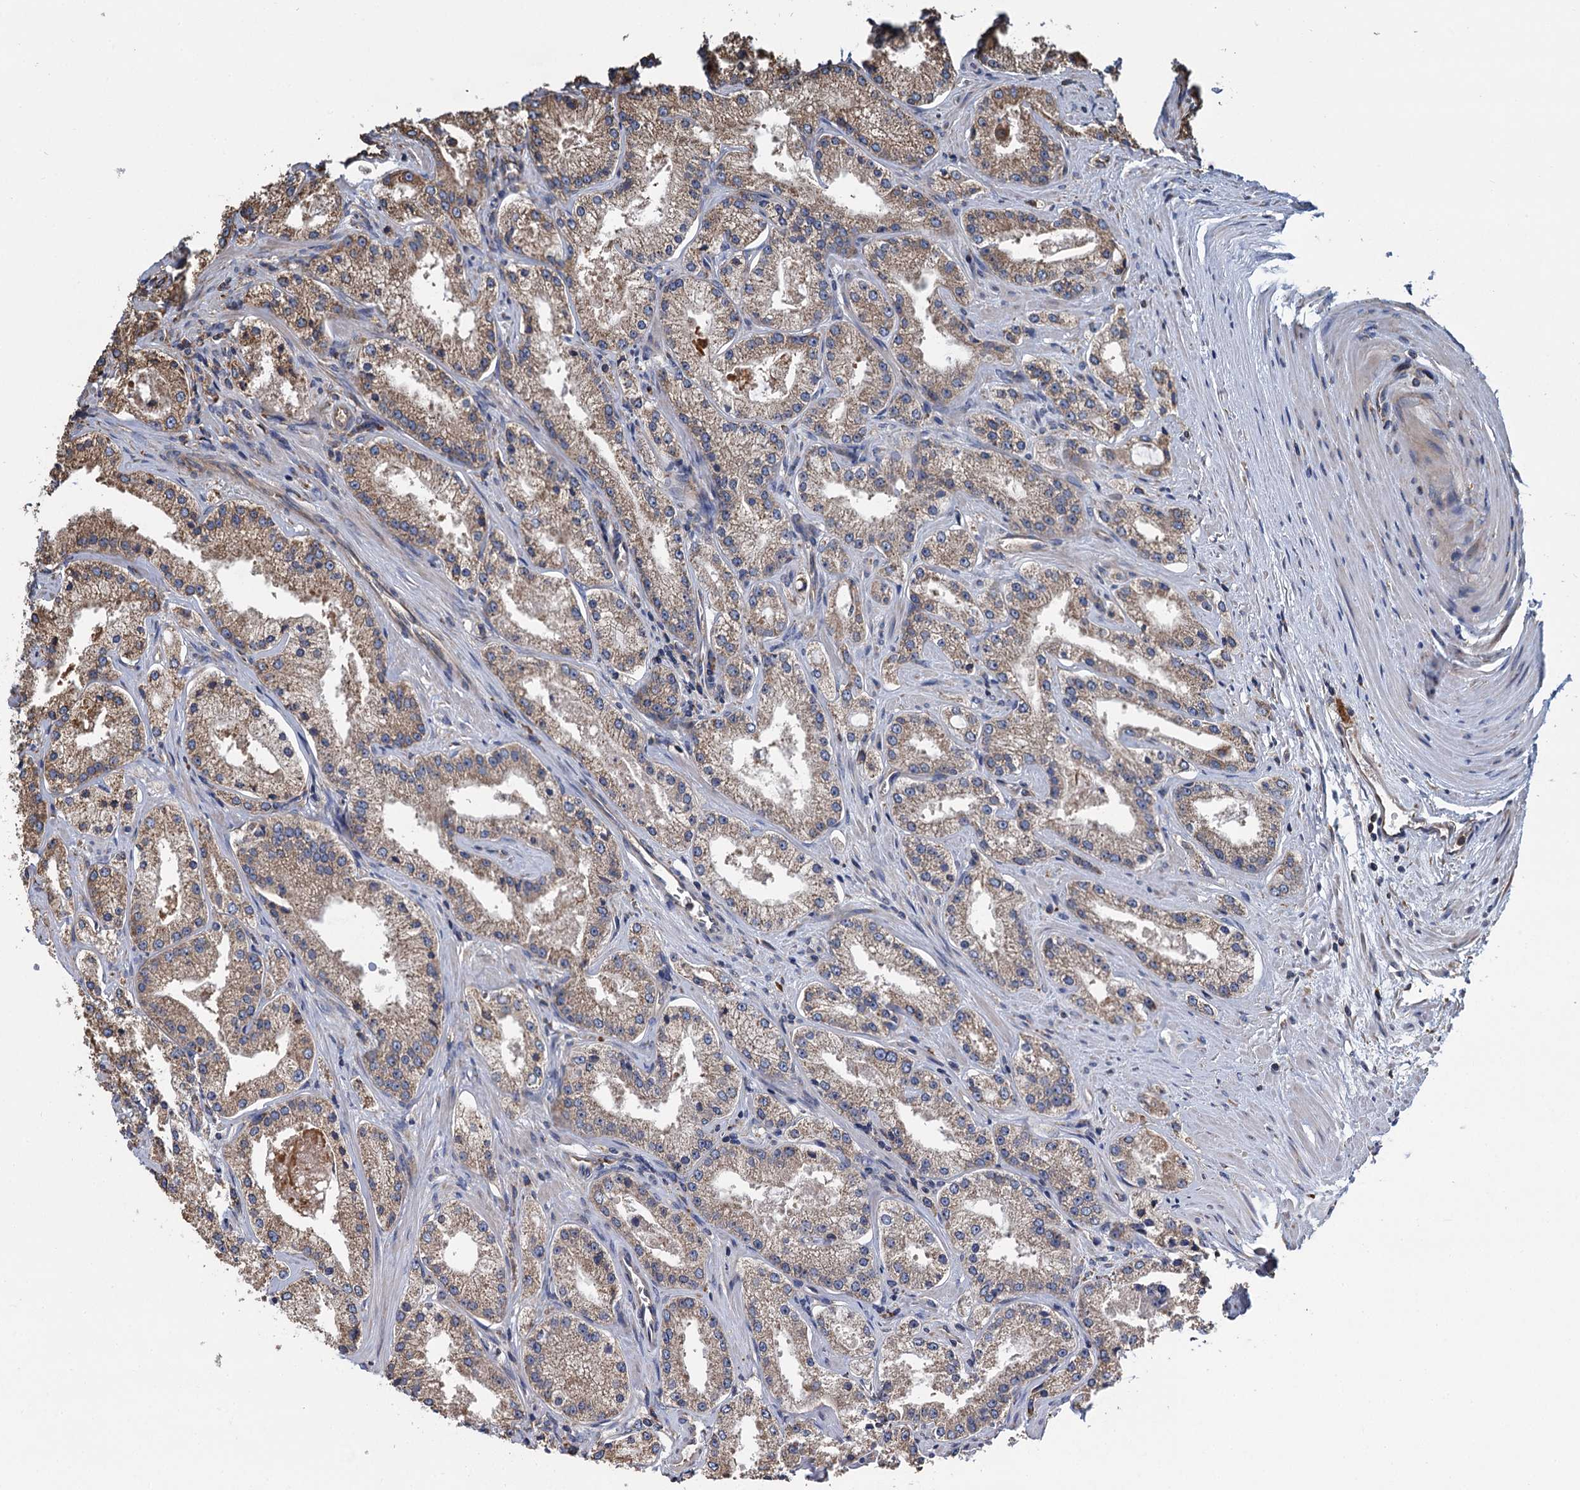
{"staining": {"intensity": "moderate", "quantity": "25%-75%", "location": "cytoplasmic/membranous"}, "tissue": "prostate cancer", "cell_type": "Tumor cells", "image_type": "cancer", "snomed": [{"axis": "morphology", "description": "Adenocarcinoma, Low grade"}, {"axis": "topography", "description": "Prostate"}], "caption": "The image exhibits staining of prostate cancer (adenocarcinoma (low-grade)), revealing moderate cytoplasmic/membranous protein expression (brown color) within tumor cells.", "gene": "LINS1", "patient": {"sex": "male", "age": 69}}